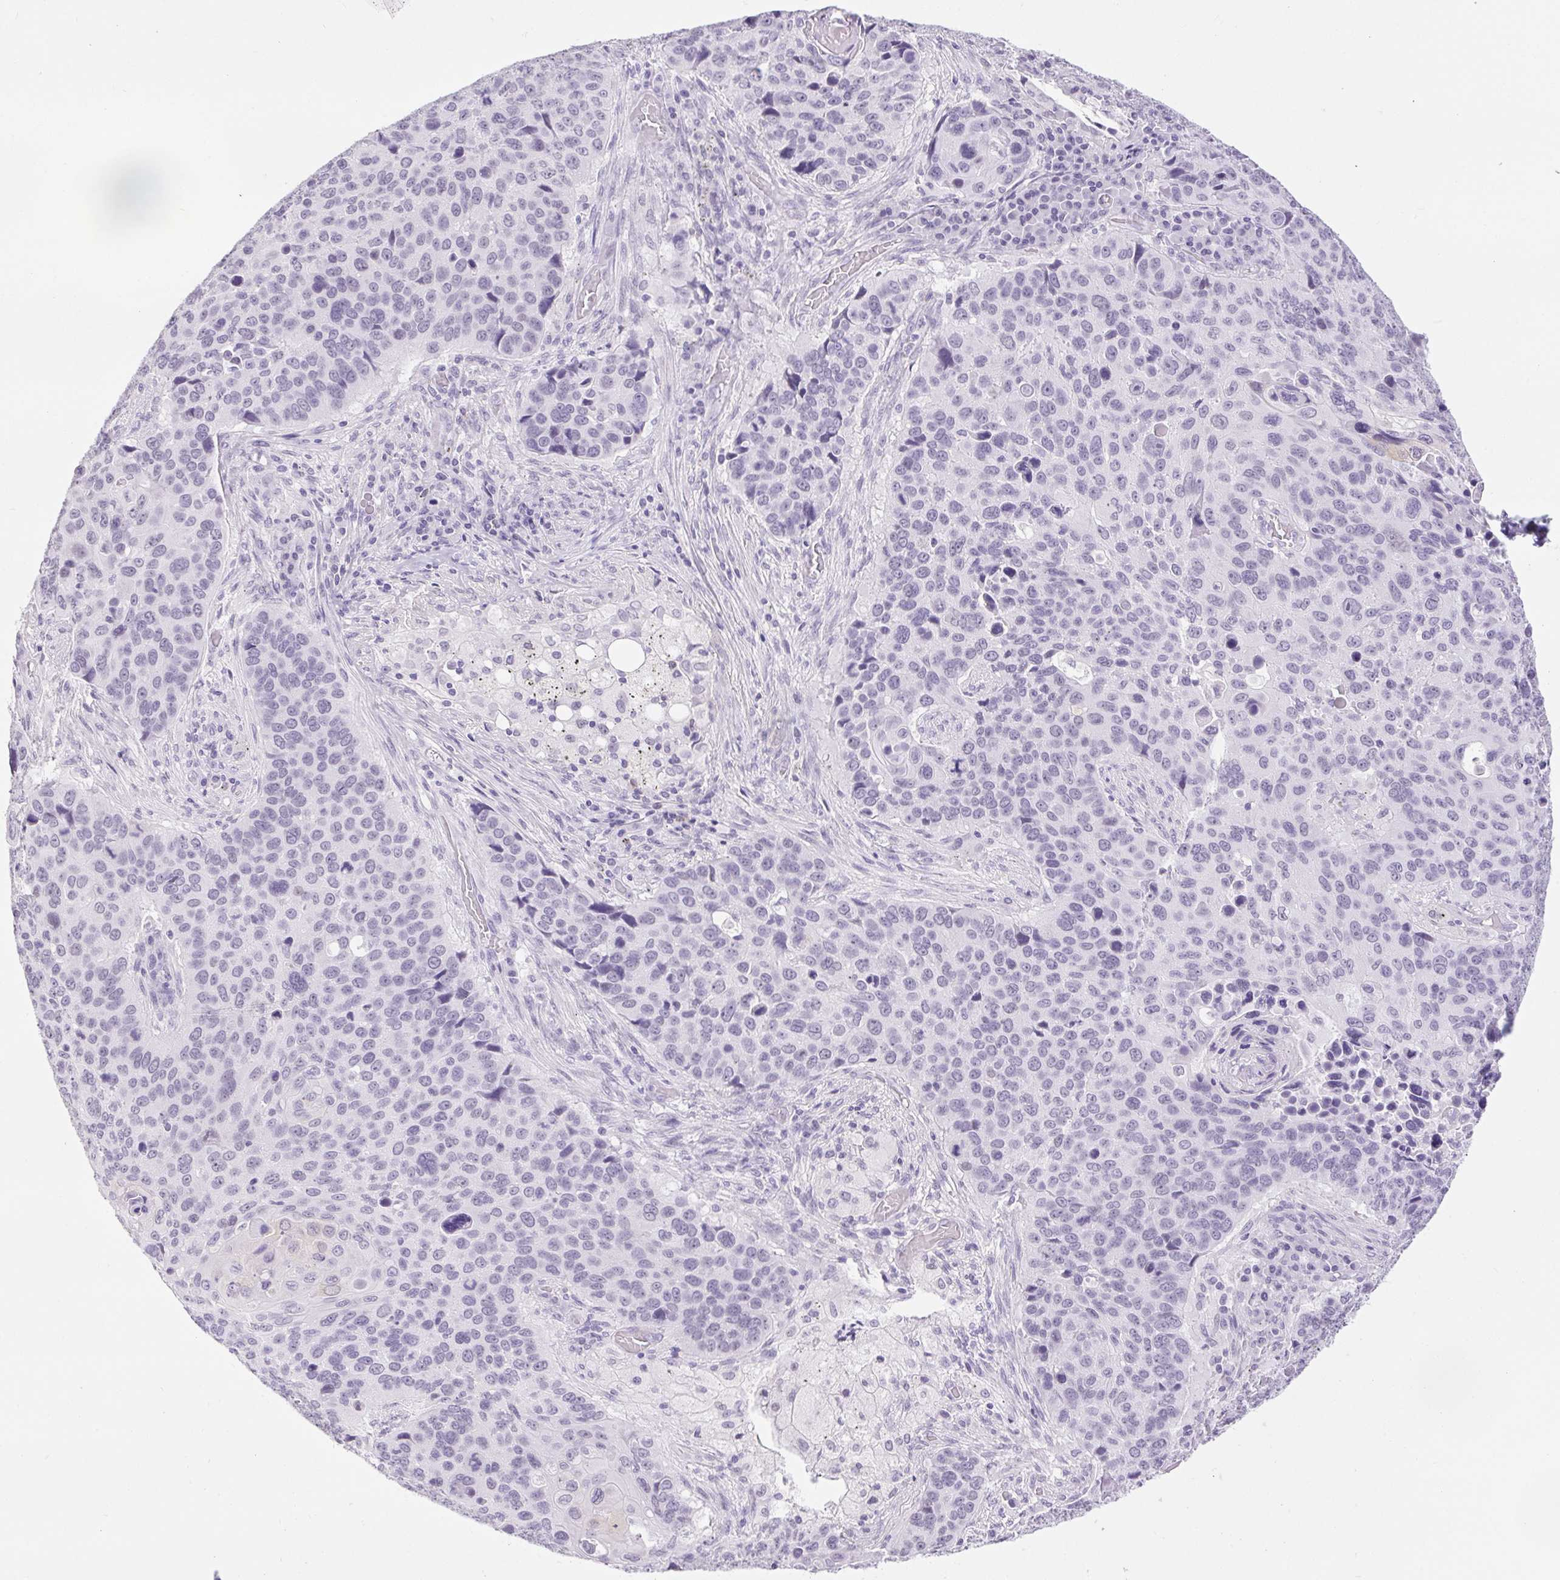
{"staining": {"intensity": "negative", "quantity": "none", "location": "none"}, "tissue": "lung cancer", "cell_type": "Tumor cells", "image_type": "cancer", "snomed": [{"axis": "morphology", "description": "Squamous cell carcinoma, NOS"}, {"axis": "topography", "description": "Lung"}], "caption": "Lung cancer (squamous cell carcinoma) was stained to show a protein in brown. There is no significant staining in tumor cells. (Brightfield microscopy of DAB (3,3'-diaminobenzidine) immunohistochemistry (IHC) at high magnification).", "gene": "BCAS1", "patient": {"sex": "male", "age": 68}}